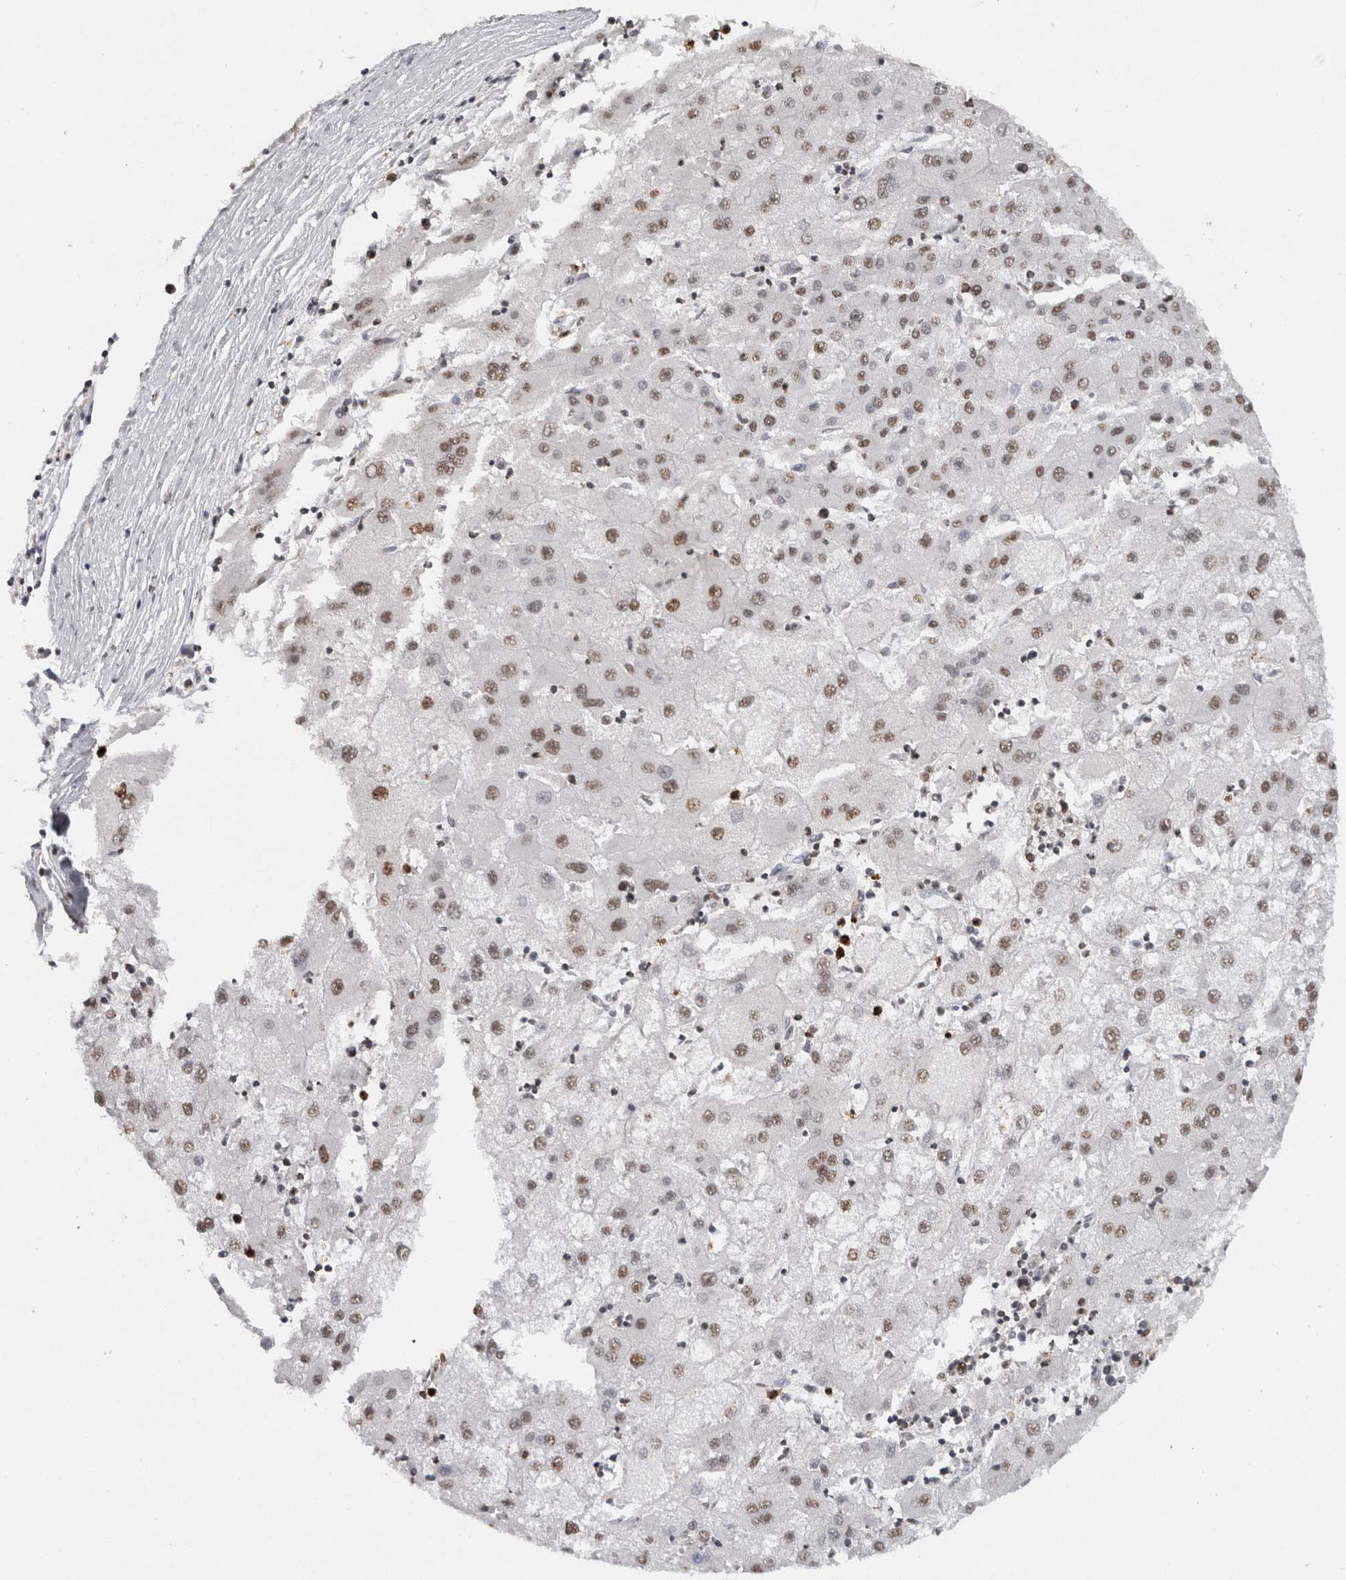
{"staining": {"intensity": "weak", "quantity": ">75%", "location": "nuclear"}, "tissue": "liver cancer", "cell_type": "Tumor cells", "image_type": "cancer", "snomed": [{"axis": "morphology", "description": "Carcinoma, Hepatocellular, NOS"}, {"axis": "topography", "description": "Liver"}], "caption": "Liver cancer stained with a brown dye exhibits weak nuclear positive positivity in about >75% of tumor cells.", "gene": "RPS6KA2", "patient": {"sex": "male", "age": 72}}